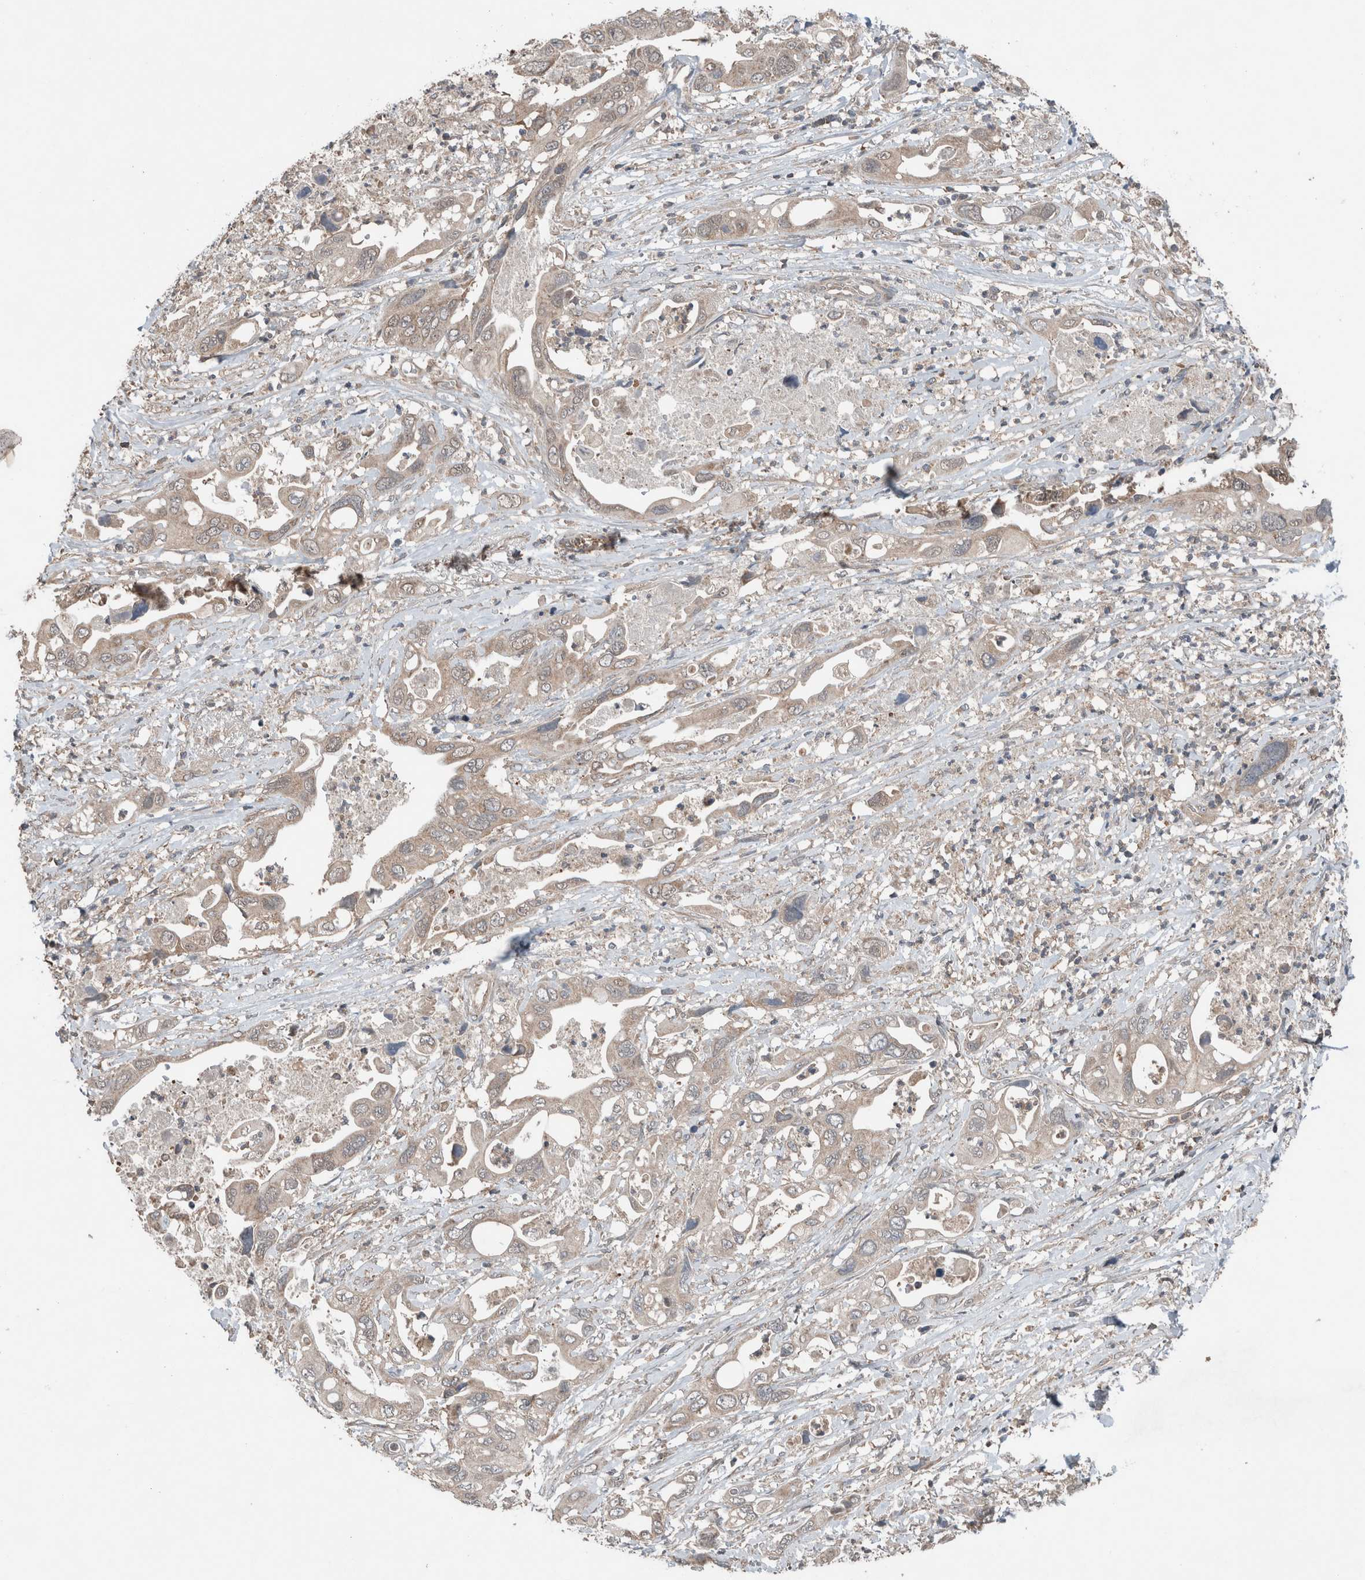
{"staining": {"intensity": "weak", "quantity": ">75%", "location": "cytoplasmic/membranous"}, "tissue": "pancreatic cancer", "cell_type": "Tumor cells", "image_type": "cancer", "snomed": [{"axis": "morphology", "description": "Adenocarcinoma, NOS"}, {"axis": "topography", "description": "Pancreas"}], "caption": "This micrograph displays IHC staining of pancreatic cancer, with low weak cytoplasmic/membranous positivity in approximately >75% of tumor cells.", "gene": "KLK14", "patient": {"sex": "male", "age": 66}}